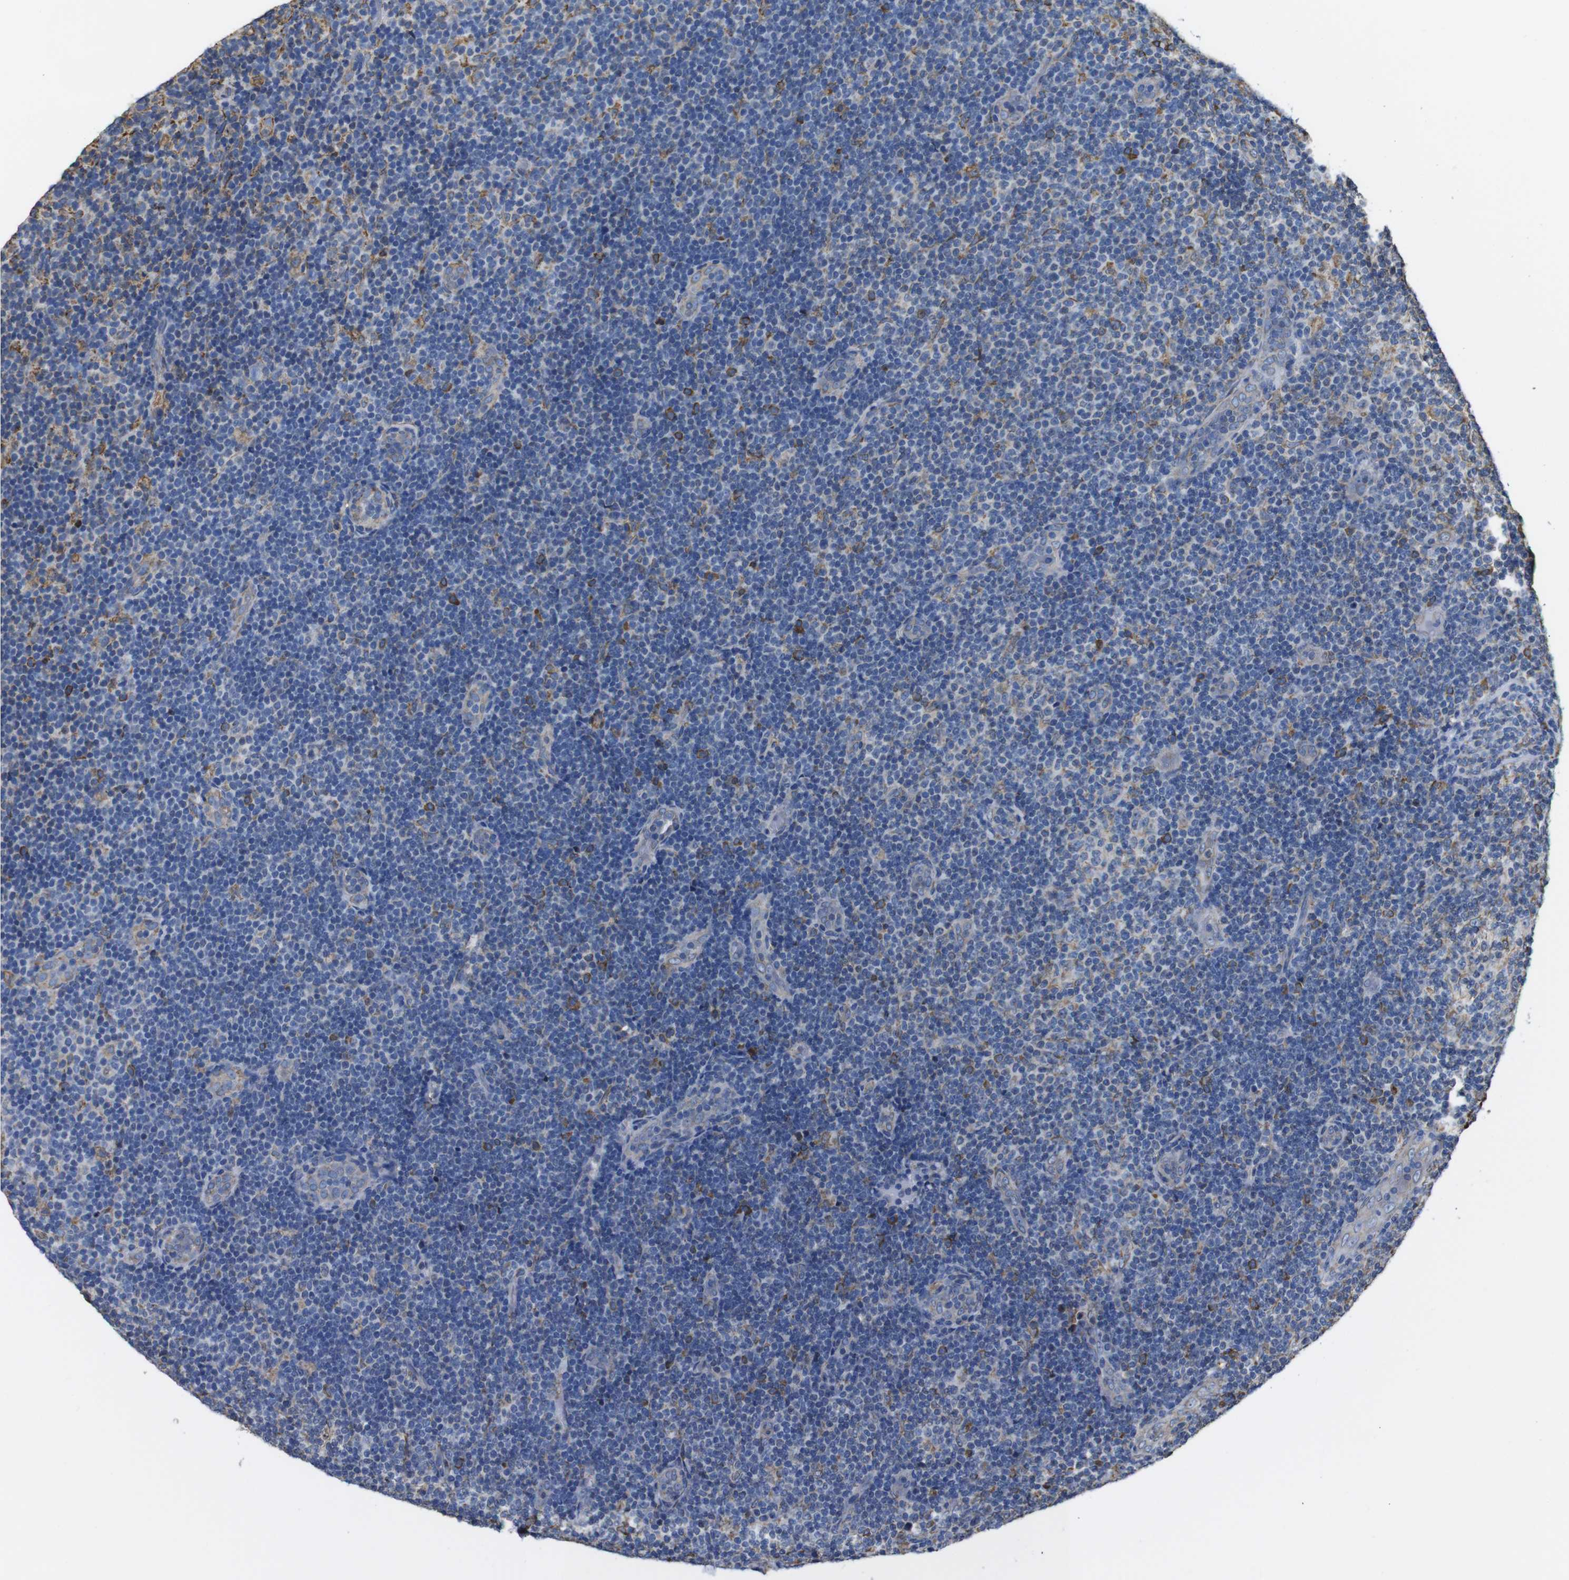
{"staining": {"intensity": "moderate", "quantity": "<25%", "location": "cytoplasmic/membranous"}, "tissue": "lymphoma", "cell_type": "Tumor cells", "image_type": "cancer", "snomed": [{"axis": "morphology", "description": "Malignant lymphoma, non-Hodgkin's type, Low grade"}, {"axis": "topography", "description": "Lymph node"}], "caption": "Malignant lymphoma, non-Hodgkin's type (low-grade) stained for a protein demonstrates moderate cytoplasmic/membranous positivity in tumor cells.", "gene": "PPIB", "patient": {"sex": "male", "age": 83}}